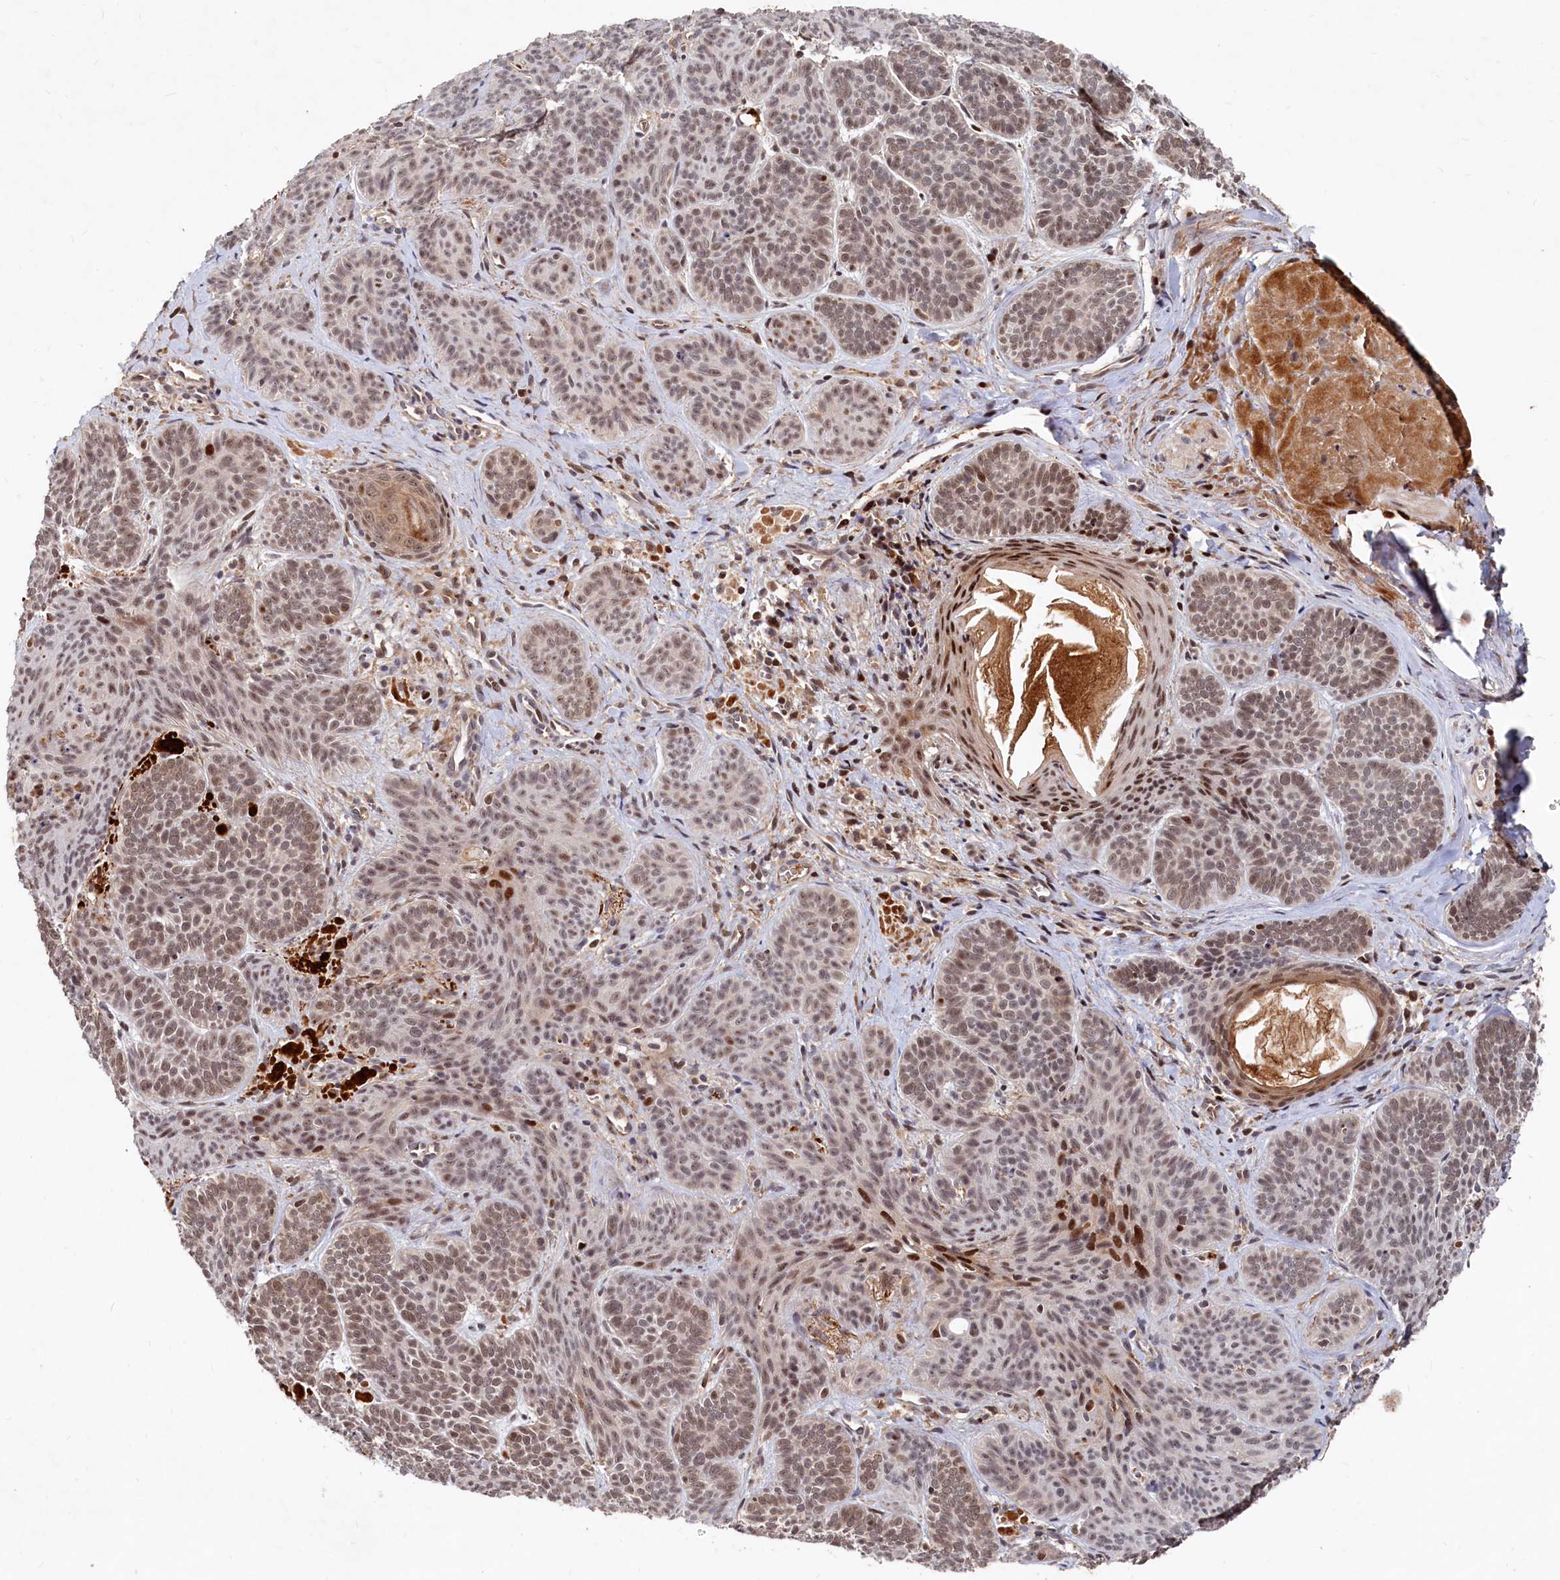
{"staining": {"intensity": "weak", "quantity": ">75%", "location": "nuclear"}, "tissue": "skin cancer", "cell_type": "Tumor cells", "image_type": "cancer", "snomed": [{"axis": "morphology", "description": "Basal cell carcinoma"}, {"axis": "topography", "description": "Skin"}], "caption": "A high-resolution histopathology image shows immunohistochemistry (IHC) staining of skin cancer, which exhibits weak nuclear positivity in approximately >75% of tumor cells. The protein is shown in brown color, while the nuclei are stained blue.", "gene": "TRAPPC4", "patient": {"sex": "male", "age": 85}}